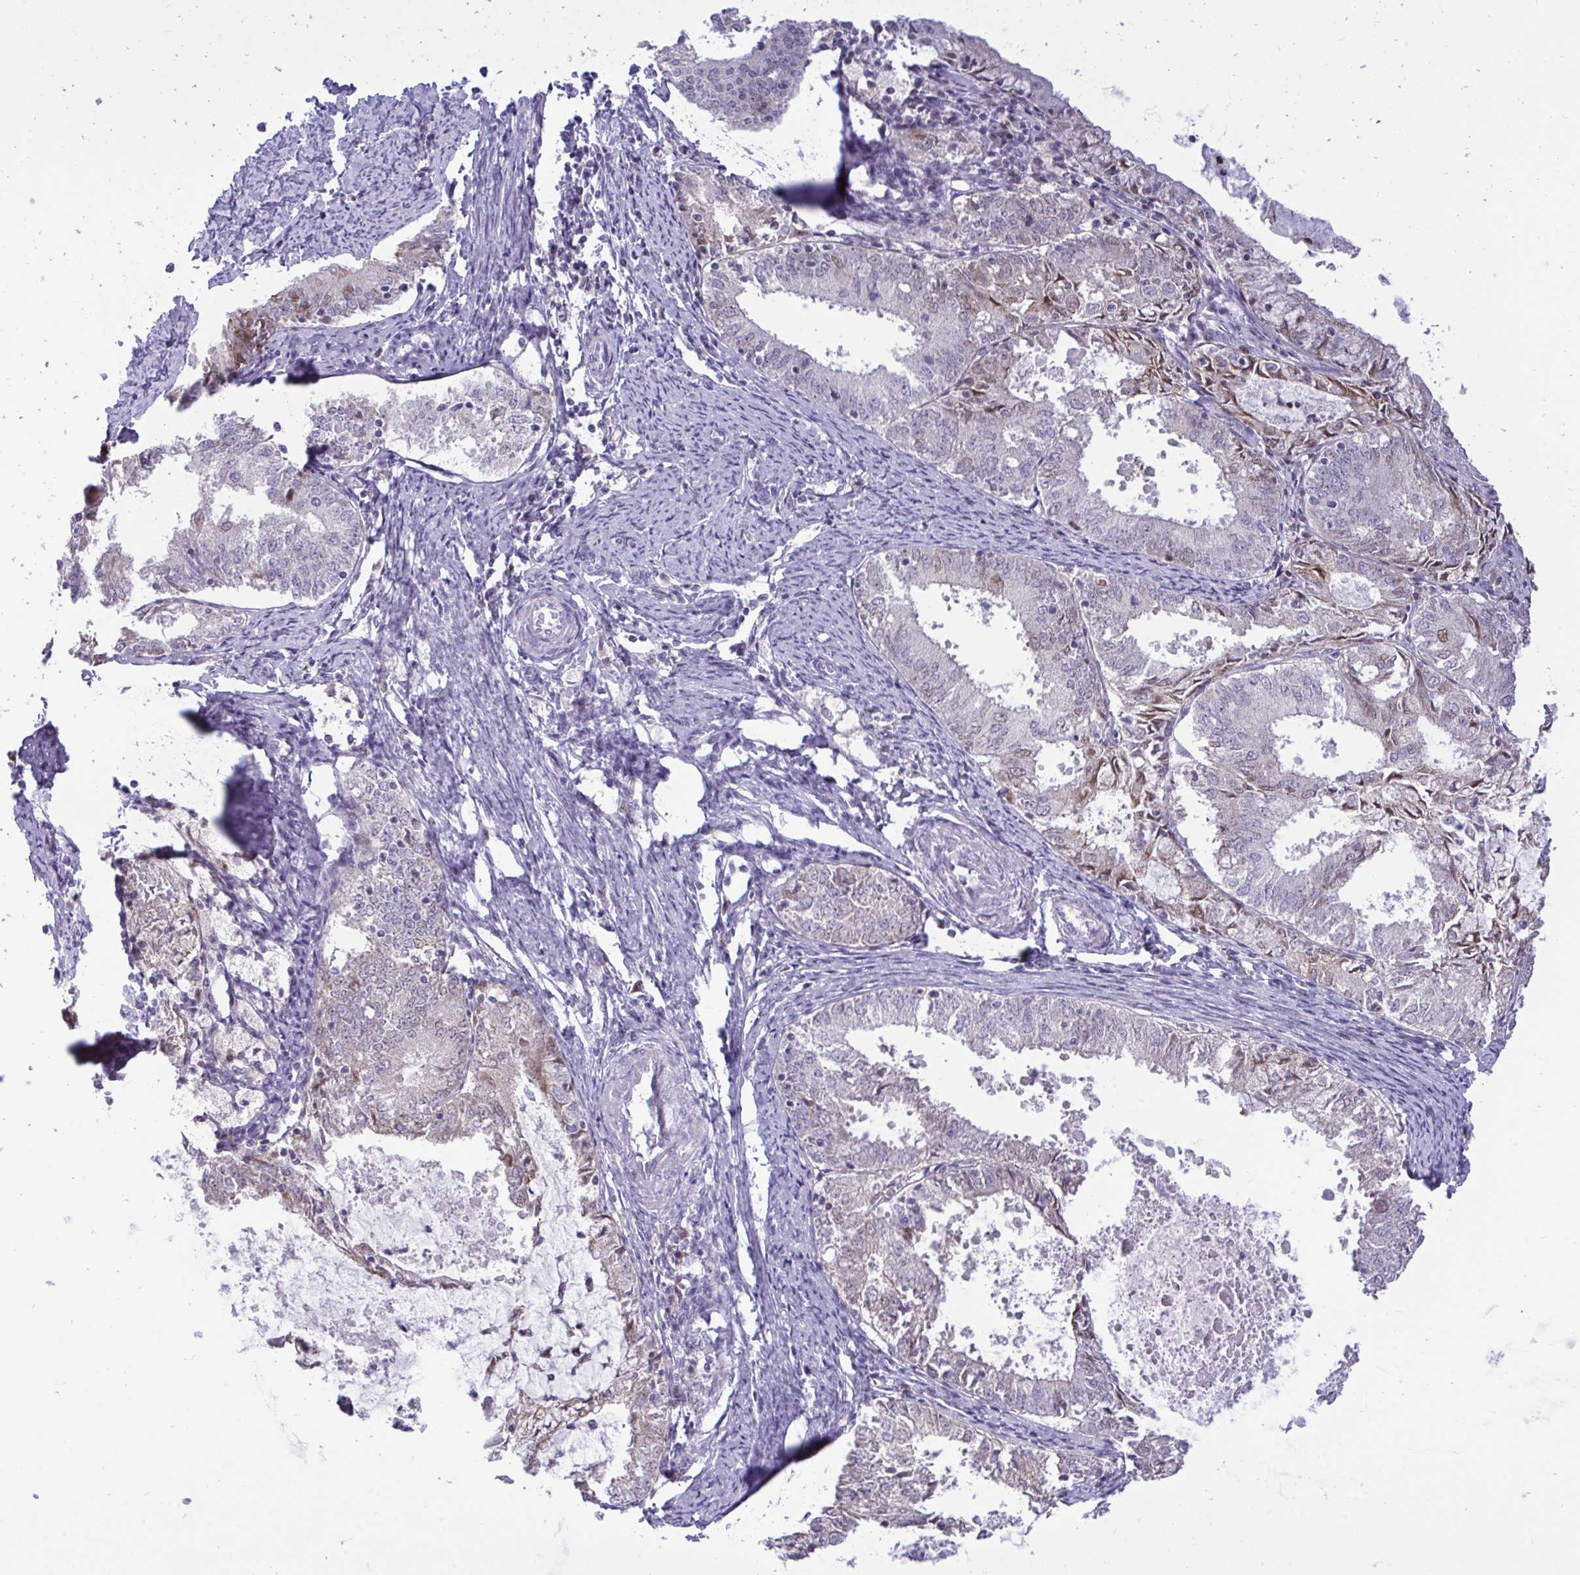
{"staining": {"intensity": "weak", "quantity": "<25%", "location": "cytoplasmic/membranous"}, "tissue": "endometrial cancer", "cell_type": "Tumor cells", "image_type": "cancer", "snomed": [{"axis": "morphology", "description": "Adenocarcinoma, NOS"}, {"axis": "topography", "description": "Endometrium"}], "caption": "IHC of human adenocarcinoma (endometrial) demonstrates no staining in tumor cells. Brightfield microscopy of IHC stained with DAB (3,3'-diaminobenzidine) (brown) and hematoxylin (blue), captured at high magnification.", "gene": "EPOP", "patient": {"sex": "female", "age": 57}}